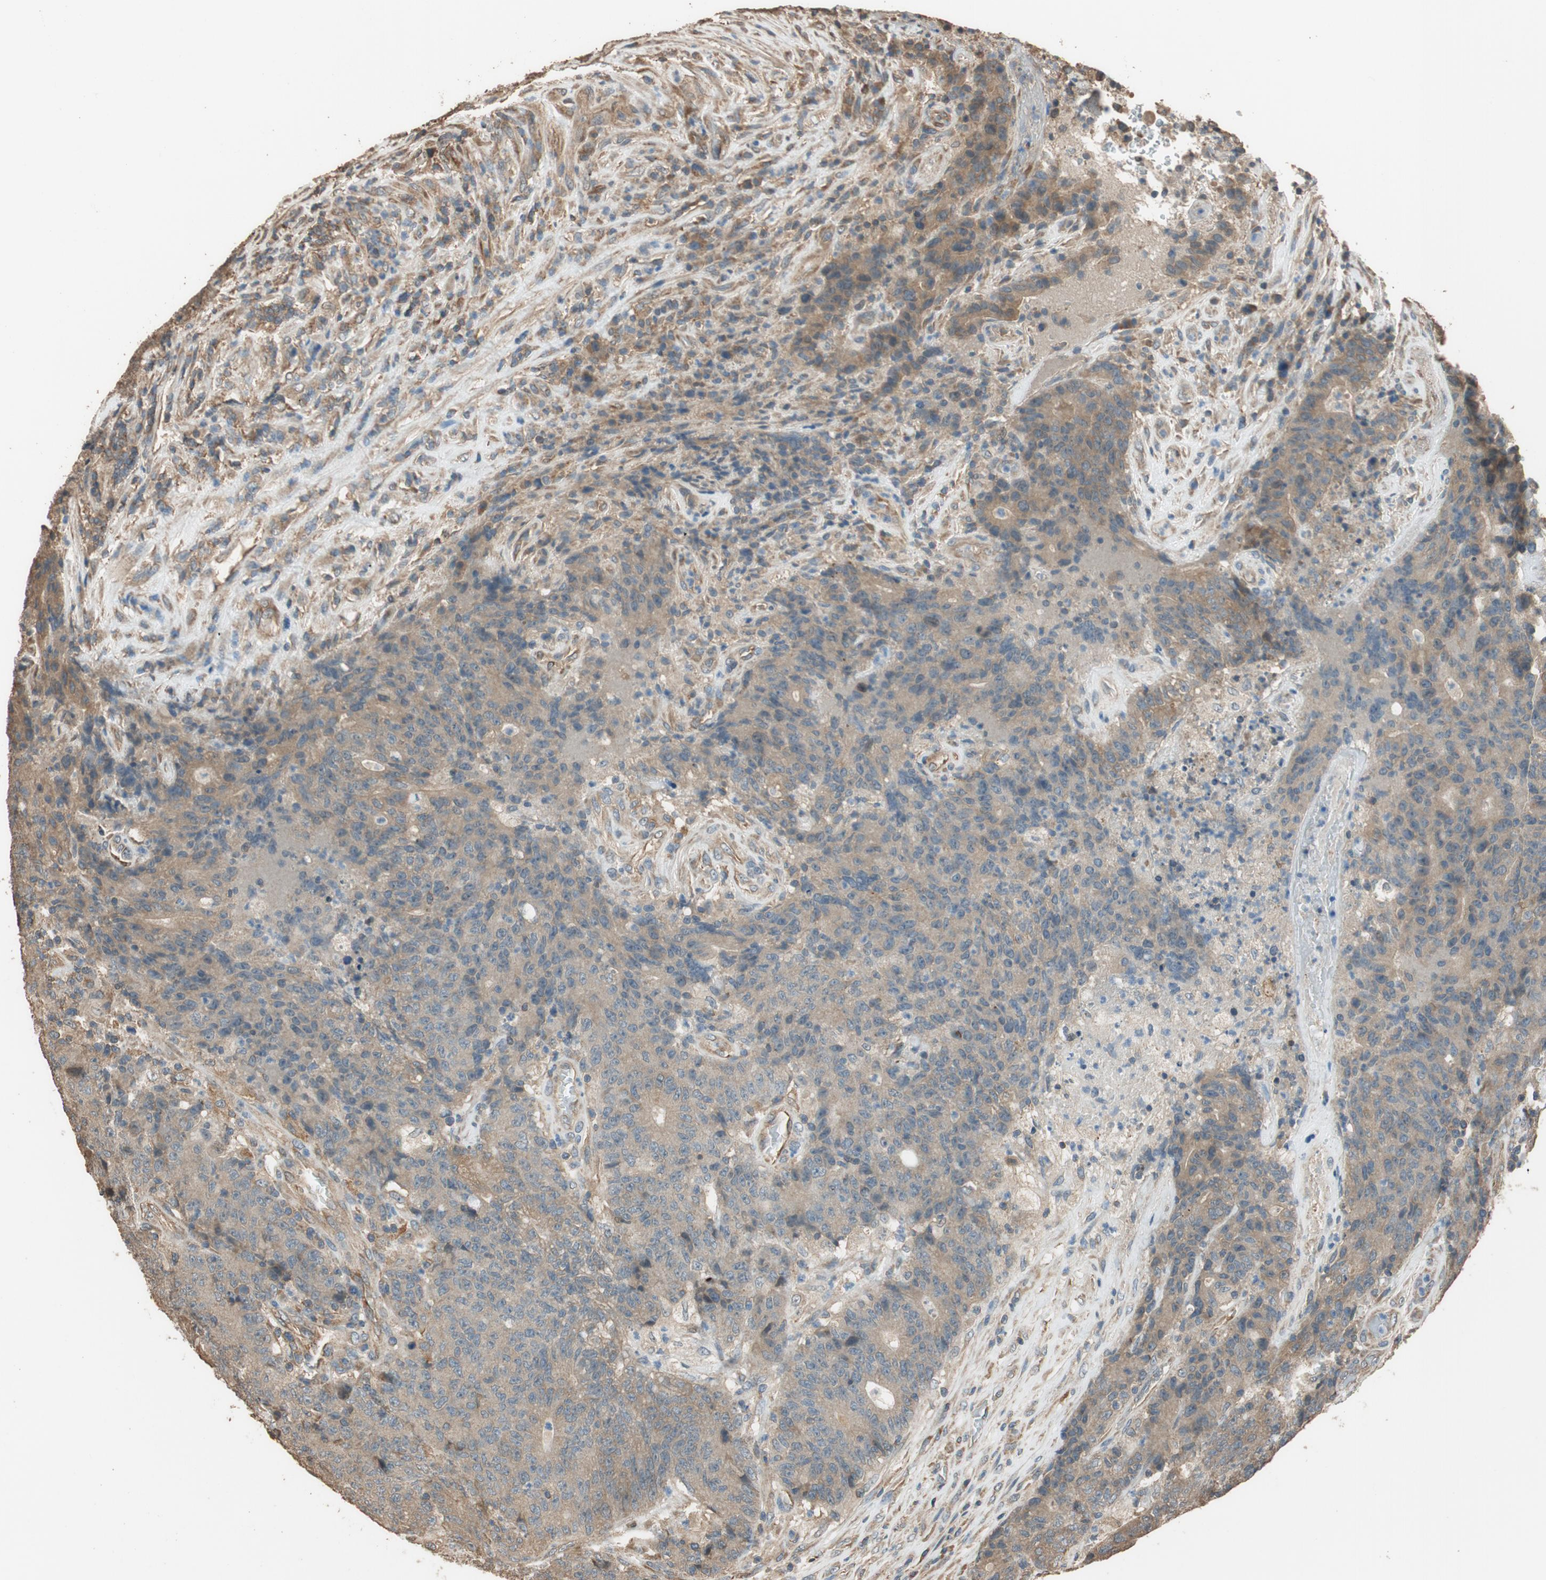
{"staining": {"intensity": "weak", "quantity": ">75%", "location": "cytoplasmic/membranous"}, "tissue": "colorectal cancer", "cell_type": "Tumor cells", "image_type": "cancer", "snomed": [{"axis": "morphology", "description": "Normal tissue, NOS"}, {"axis": "morphology", "description": "Adenocarcinoma, NOS"}, {"axis": "topography", "description": "Colon"}], "caption": "Immunohistochemistry (IHC) staining of adenocarcinoma (colorectal), which reveals low levels of weak cytoplasmic/membranous expression in approximately >75% of tumor cells indicating weak cytoplasmic/membranous protein staining. The staining was performed using DAB (3,3'-diaminobenzidine) (brown) for protein detection and nuclei were counterstained in hematoxylin (blue).", "gene": "MST1R", "patient": {"sex": "female", "age": 75}}